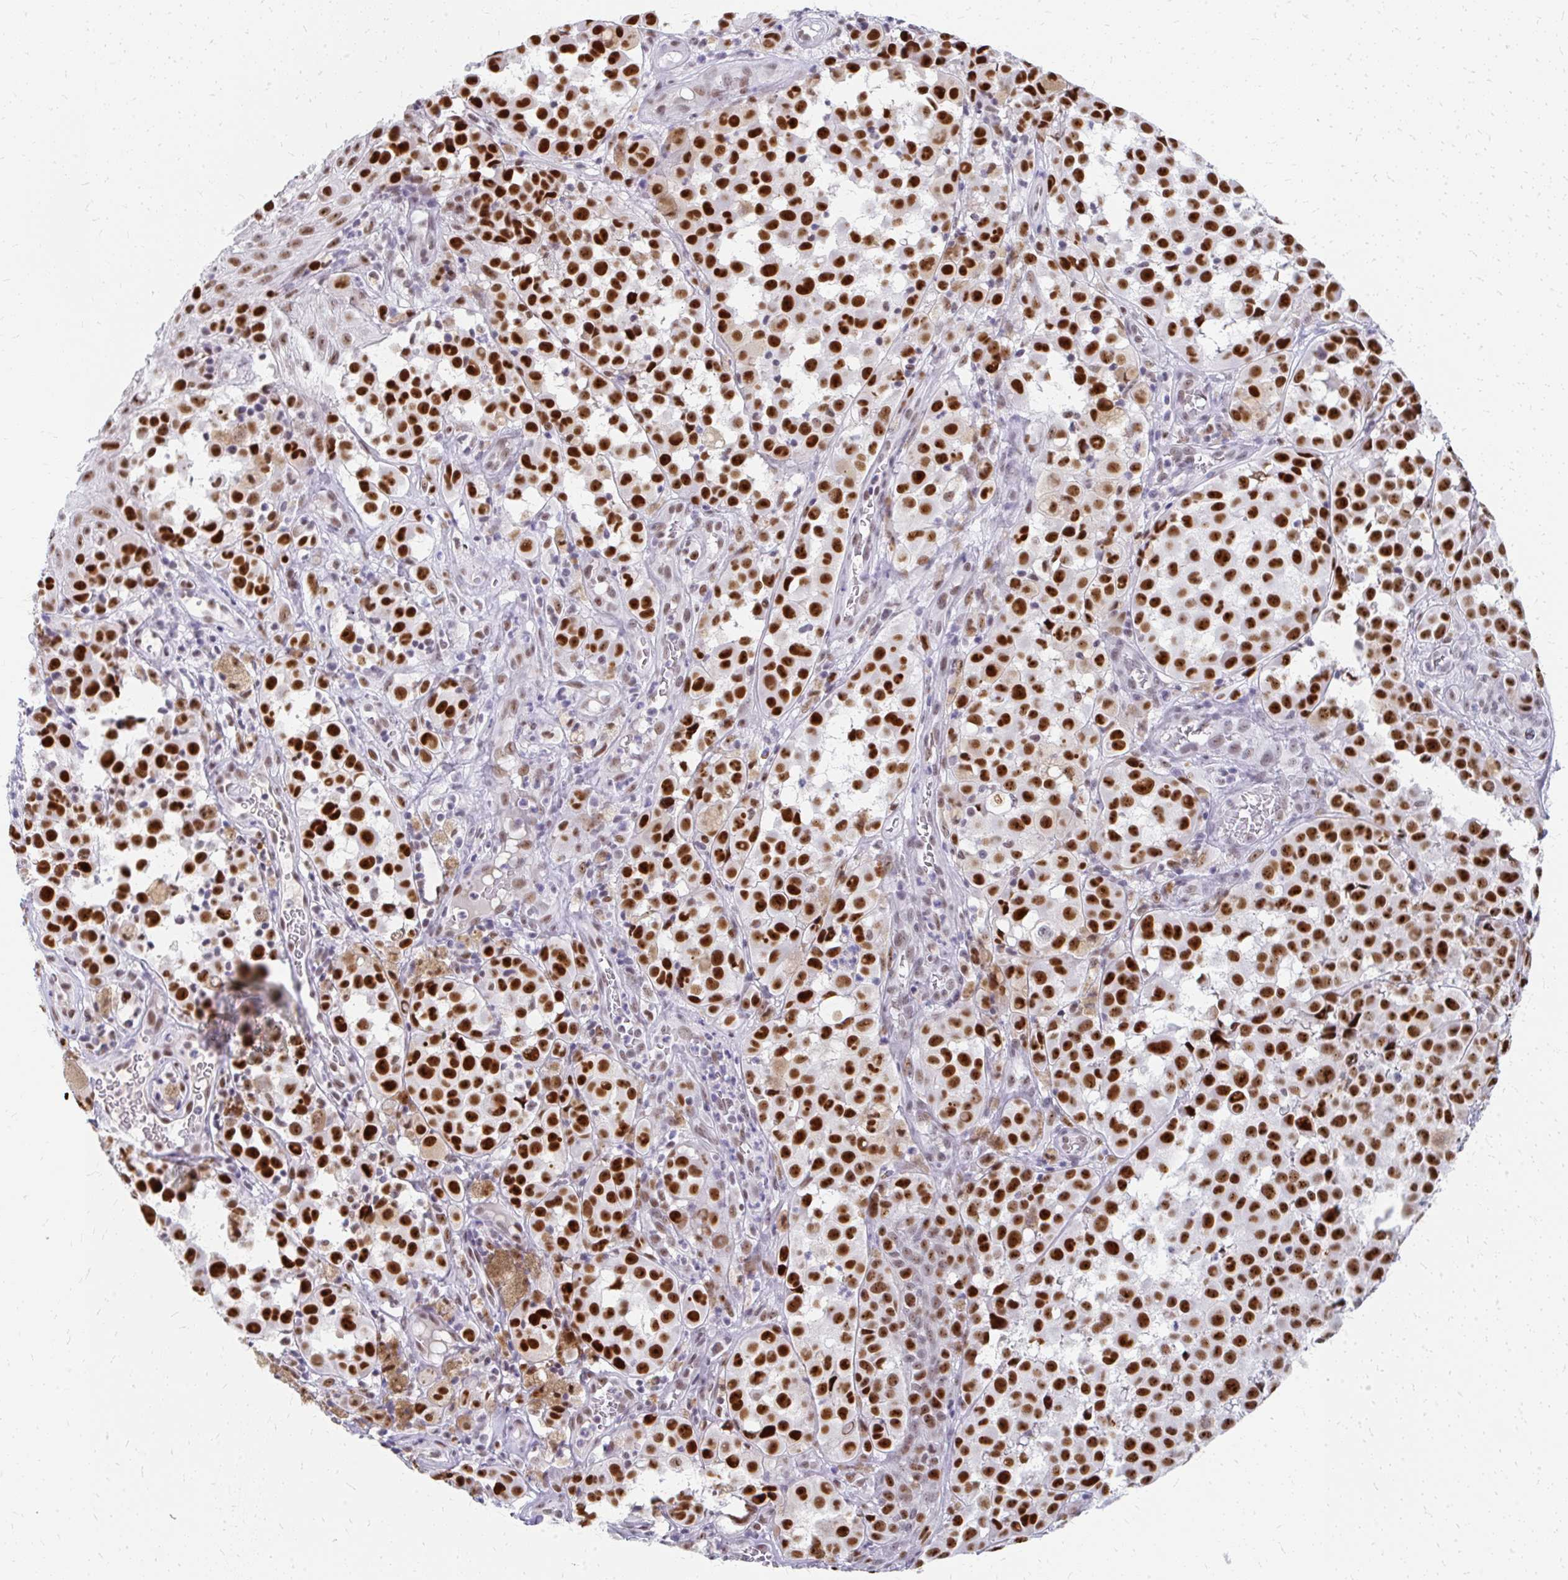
{"staining": {"intensity": "strong", "quantity": ">75%", "location": "nuclear"}, "tissue": "melanoma", "cell_type": "Tumor cells", "image_type": "cancer", "snomed": [{"axis": "morphology", "description": "Malignant melanoma, NOS"}, {"axis": "topography", "description": "Skin"}], "caption": "Tumor cells display high levels of strong nuclear staining in about >75% of cells in human malignant melanoma.", "gene": "GTF2H1", "patient": {"sex": "male", "age": 64}}